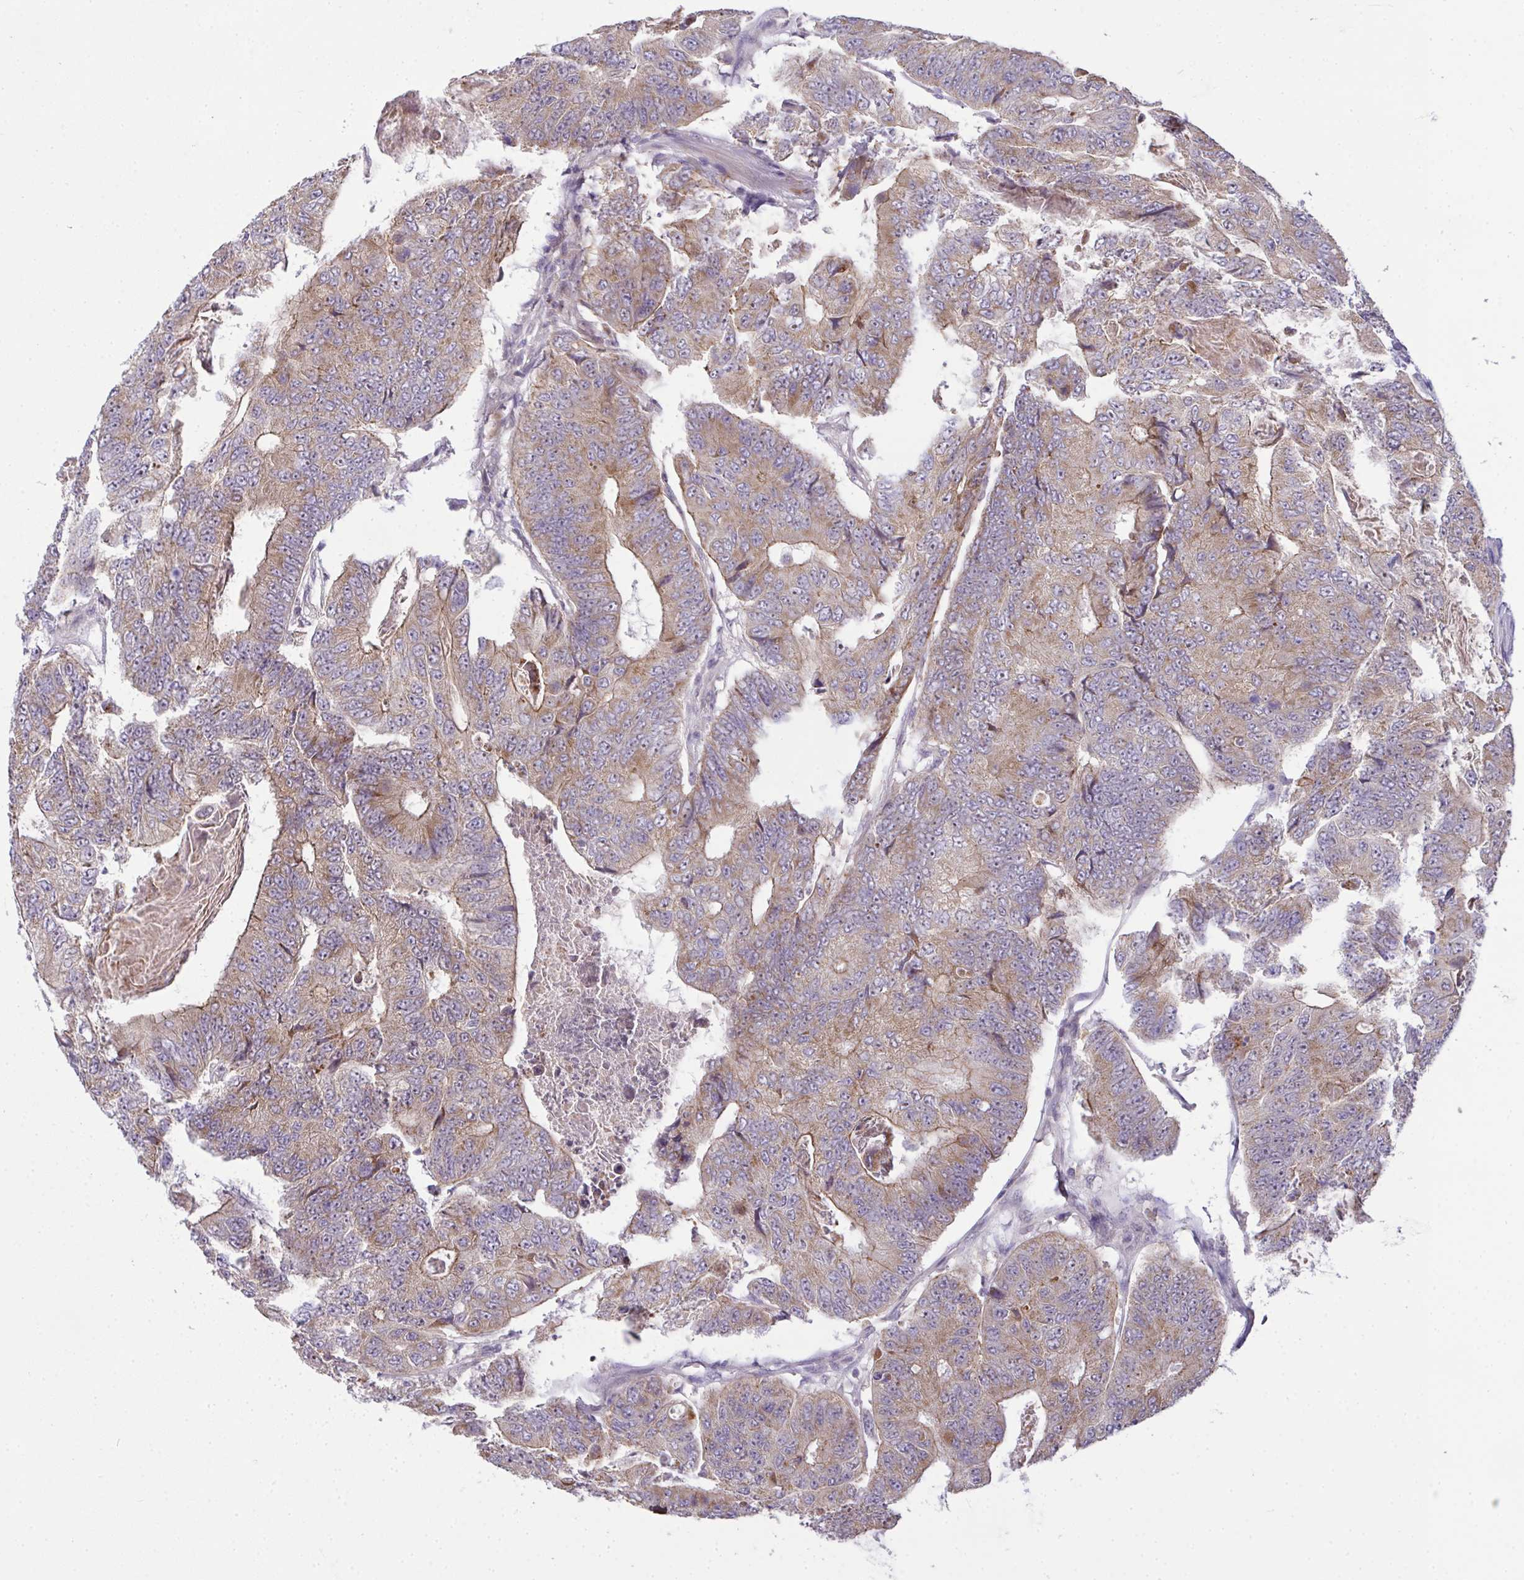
{"staining": {"intensity": "moderate", "quantity": ">75%", "location": "cytoplasmic/membranous"}, "tissue": "colorectal cancer", "cell_type": "Tumor cells", "image_type": "cancer", "snomed": [{"axis": "morphology", "description": "Adenocarcinoma, NOS"}, {"axis": "topography", "description": "Colon"}], "caption": "Approximately >75% of tumor cells in human colorectal cancer reveal moderate cytoplasmic/membranous protein staining as visualized by brown immunohistochemical staining.", "gene": "NT5C1A", "patient": {"sex": "female", "age": 48}}